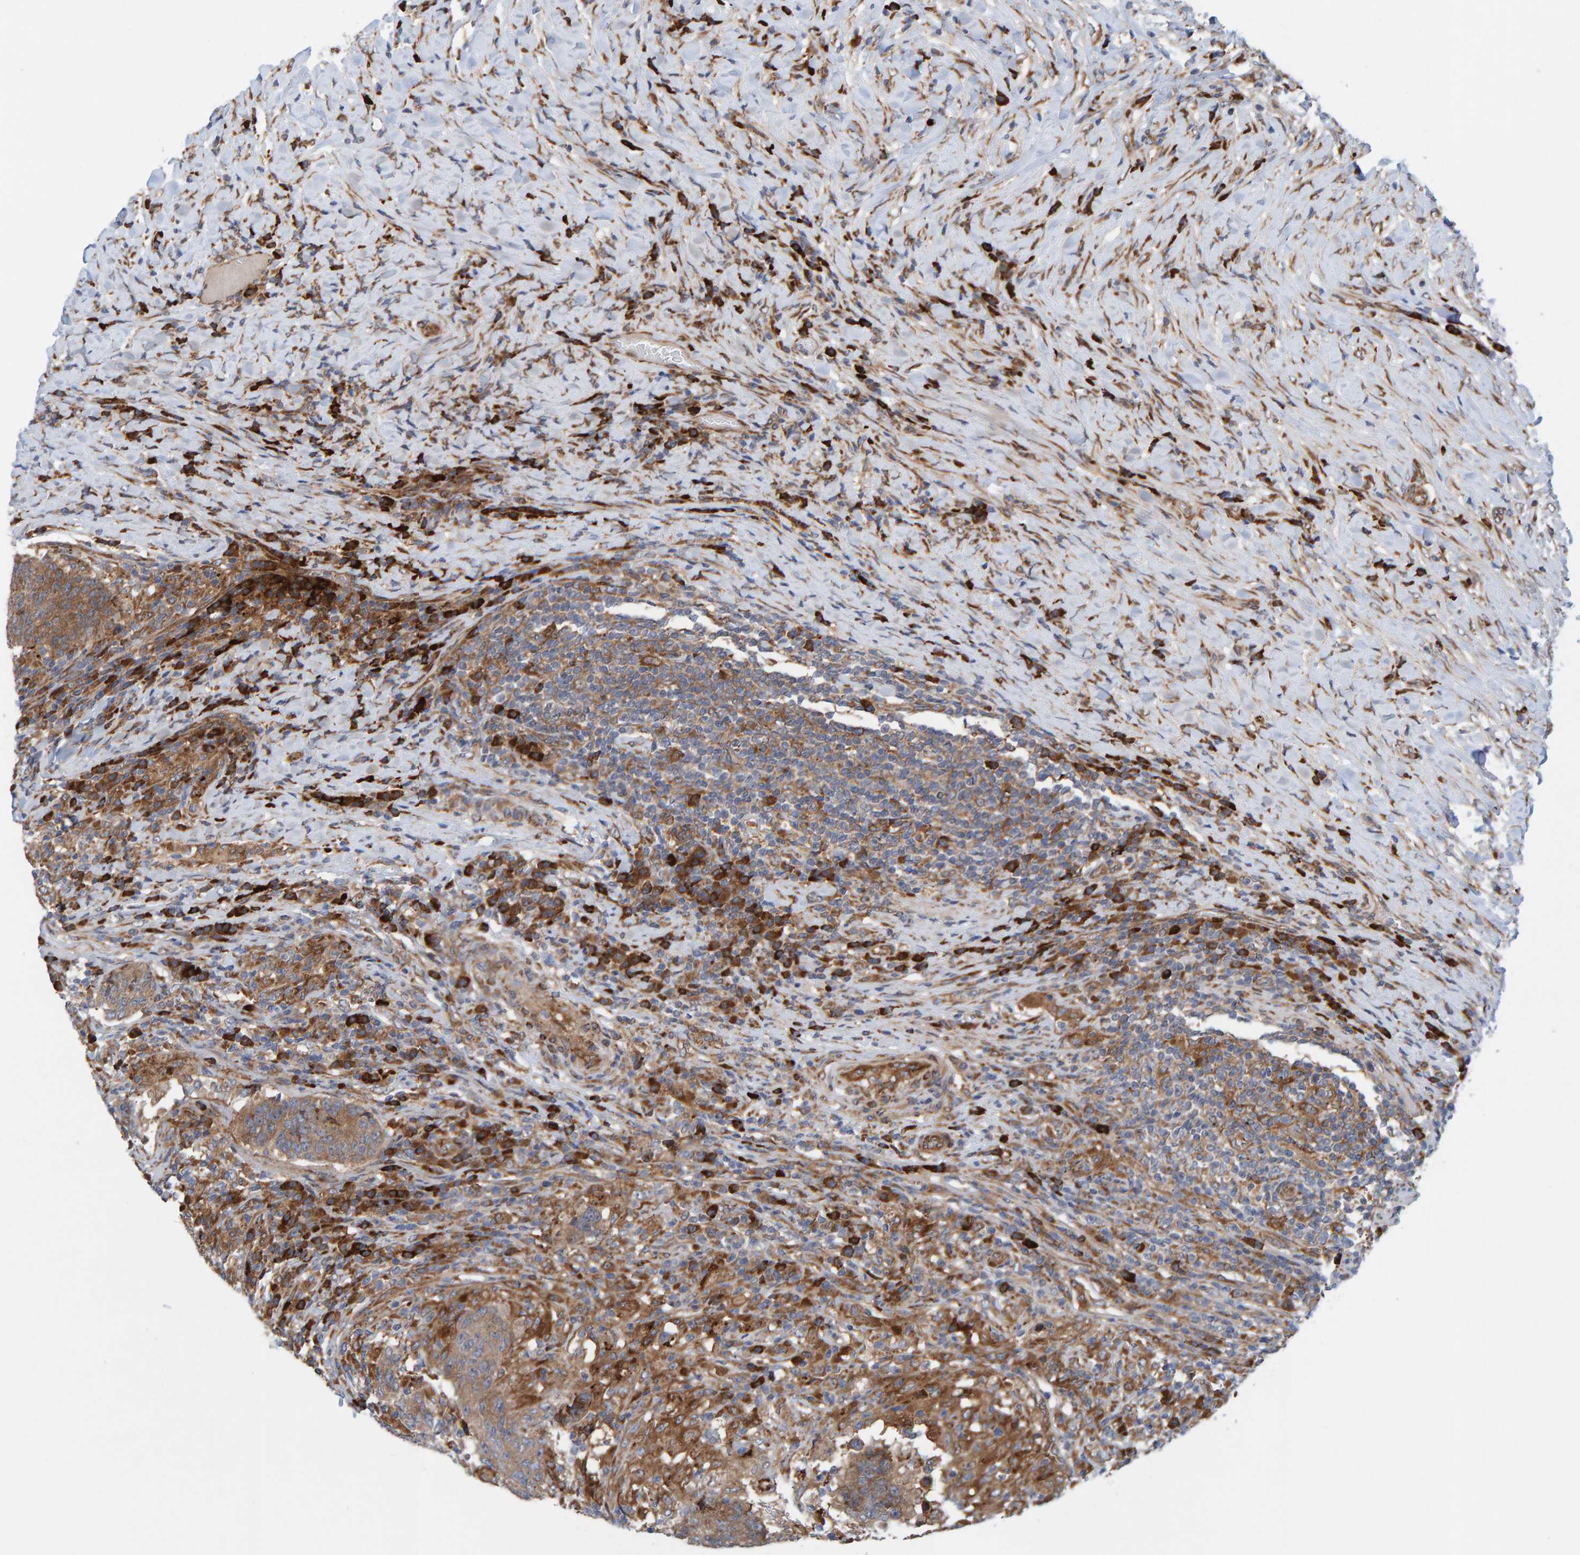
{"staining": {"intensity": "moderate", "quantity": ">75%", "location": "cytoplasmic/membranous"}, "tissue": "colorectal cancer", "cell_type": "Tumor cells", "image_type": "cancer", "snomed": [{"axis": "morphology", "description": "Normal tissue, NOS"}, {"axis": "morphology", "description": "Adenocarcinoma, NOS"}, {"axis": "topography", "description": "Colon"}], "caption": "Colorectal cancer (adenocarcinoma) was stained to show a protein in brown. There is medium levels of moderate cytoplasmic/membranous staining in approximately >75% of tumor cells. (IHC, brightfield microscopy, high magnification).", "gene": "KIAA0753", "patient": {"sex": "female", "age": 75}}